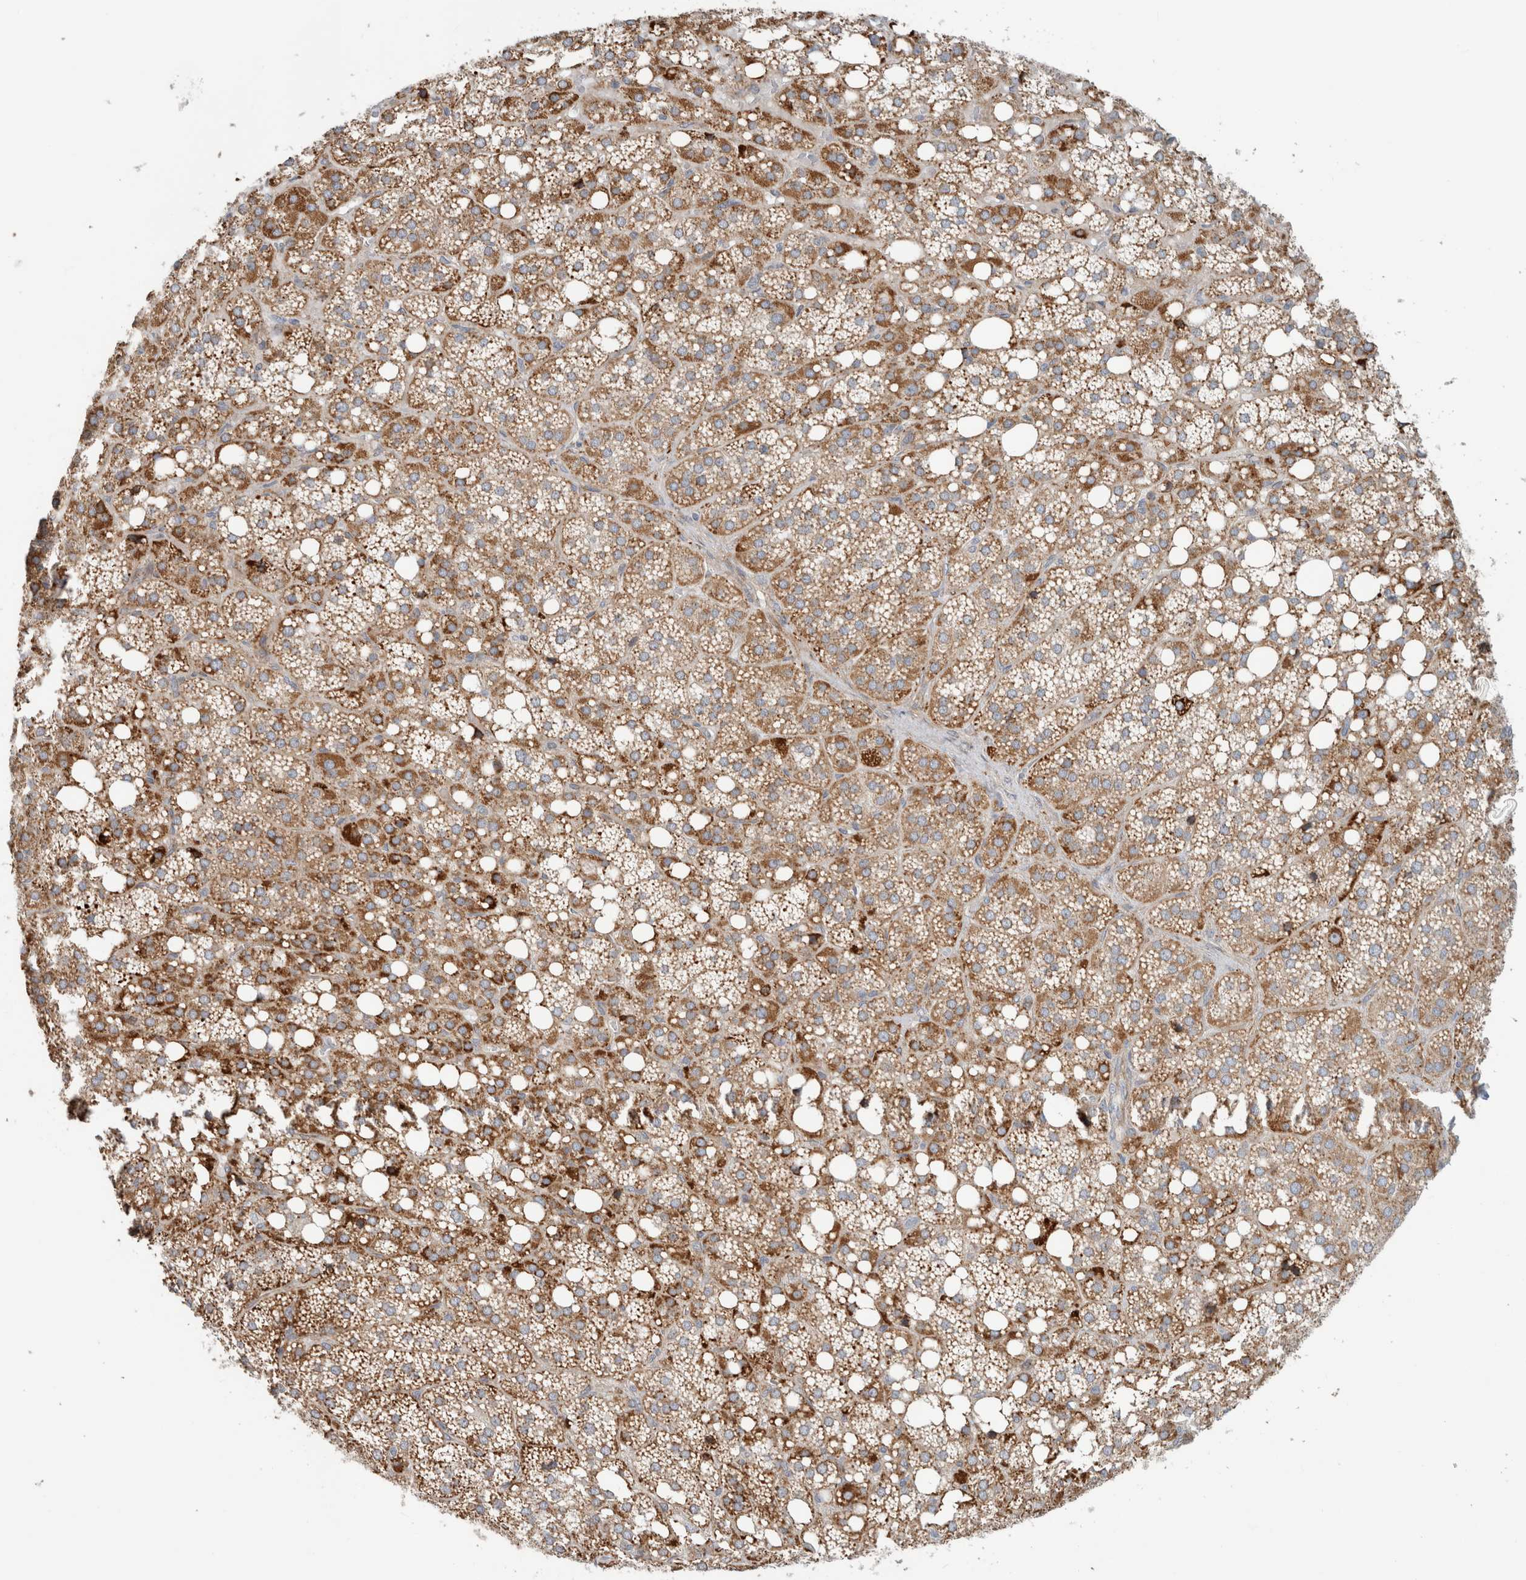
{"staining": {"intensity": "strong", "quantity": ">75%", "location": "cytoplasmic/membranous"}, "tissue": "adrenal gland", "cell_type": "Glandular cells", "image_type": "normal", "snomed": [{"axis": "morphology", "description": "Normal tissue, NOS"}, {"axis": "topography", "description": "Adrenal gland"}], "caption": "The immunohistochemical stain labels strong cytoplasmic/membranous expression in glandular cells of unremarkable adrenal gland. Immunohistochemistry stains the protein in brown and the nuclei are stained blue.", "gene": "KPNA5", "patient": {"sex": "female", "age": 59}}